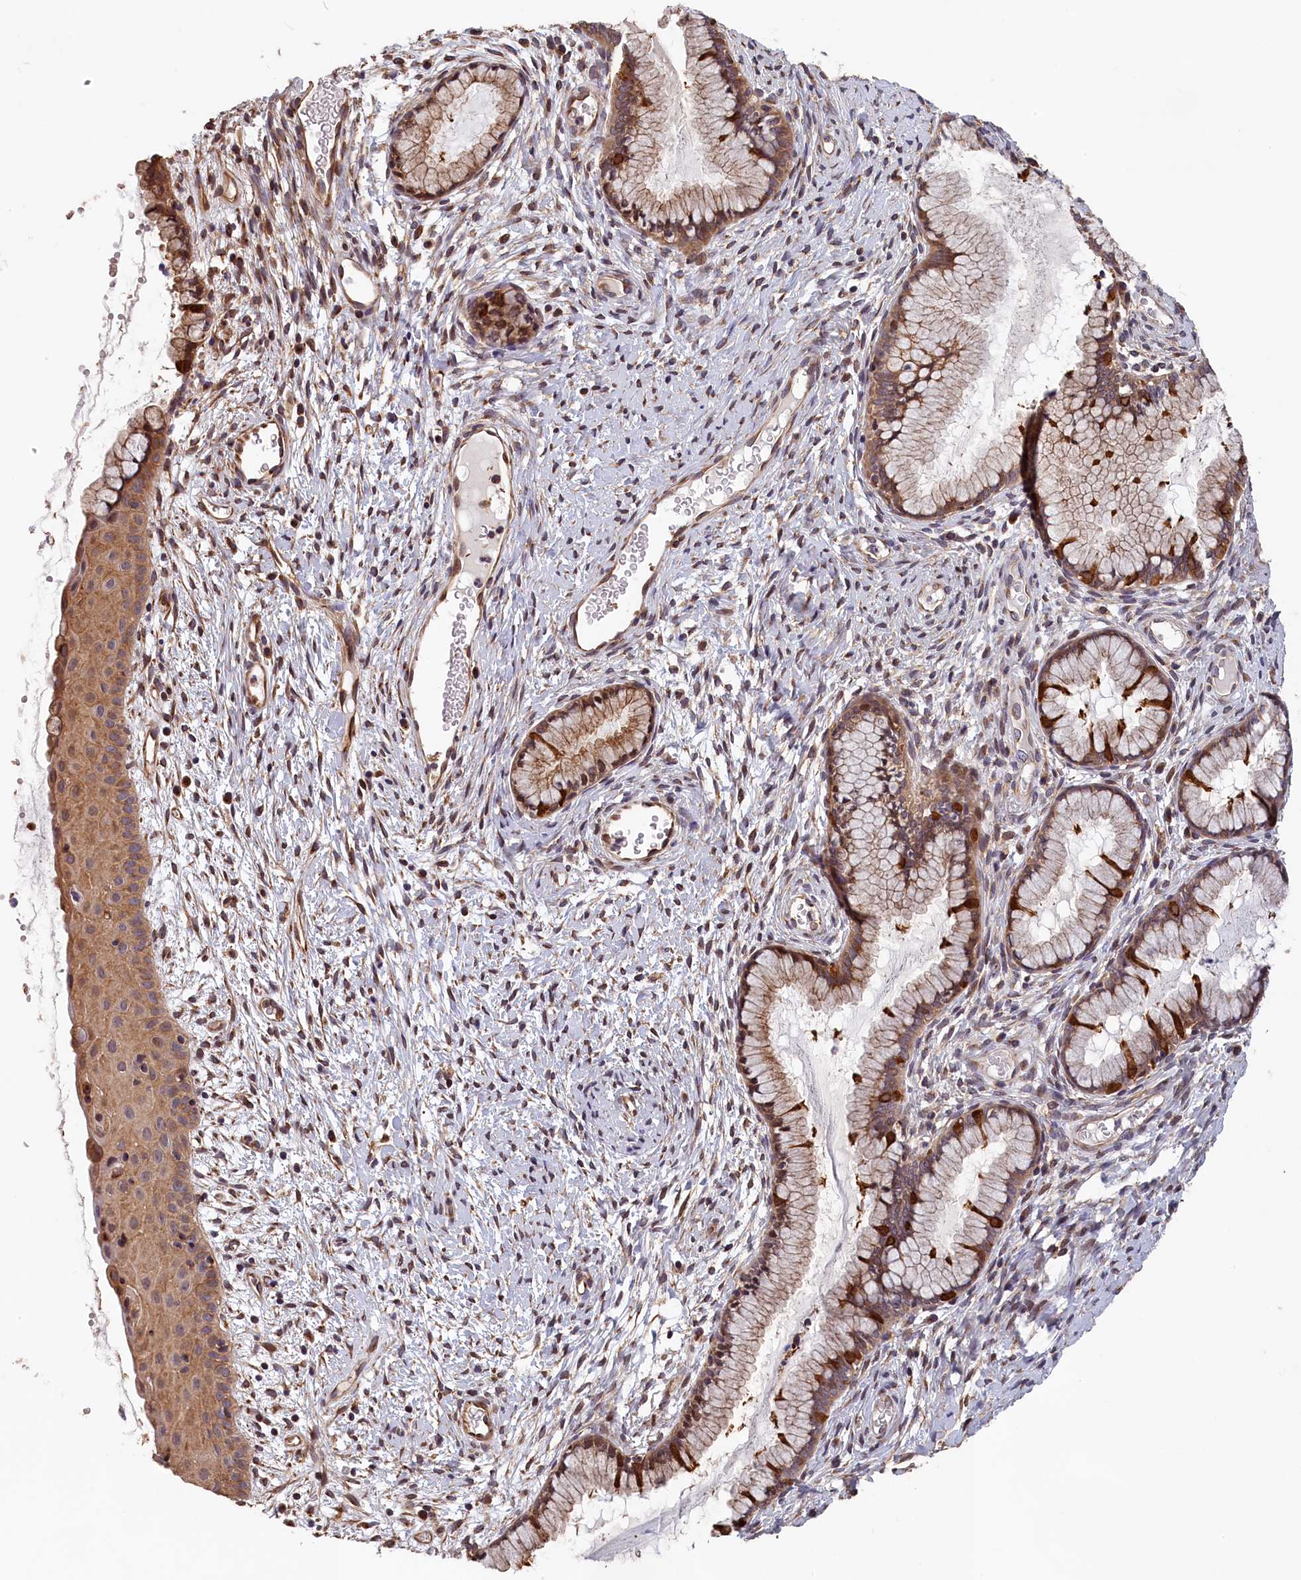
{"staining": {"intensity": "moderate", "quantity": ">75%", "location": "cytoplasmic/membranous"}, "tissue": "cervix", "cell_type": "Glandular cells", "image_type": "normal", "snomed": [{"axis": "morphology", "description": "Normal tissue, NOS"}, {"axis": "topography", "description": "Cervix"}], "caption": "DAB immunohistochemical staining of benign human cervix demonstrates moderate cytoplasmic/membranous protein positivity in approximately >75% of glandular cells.", "gene": "TMEM116", "patient": {"sex": "female", "age": 42}}